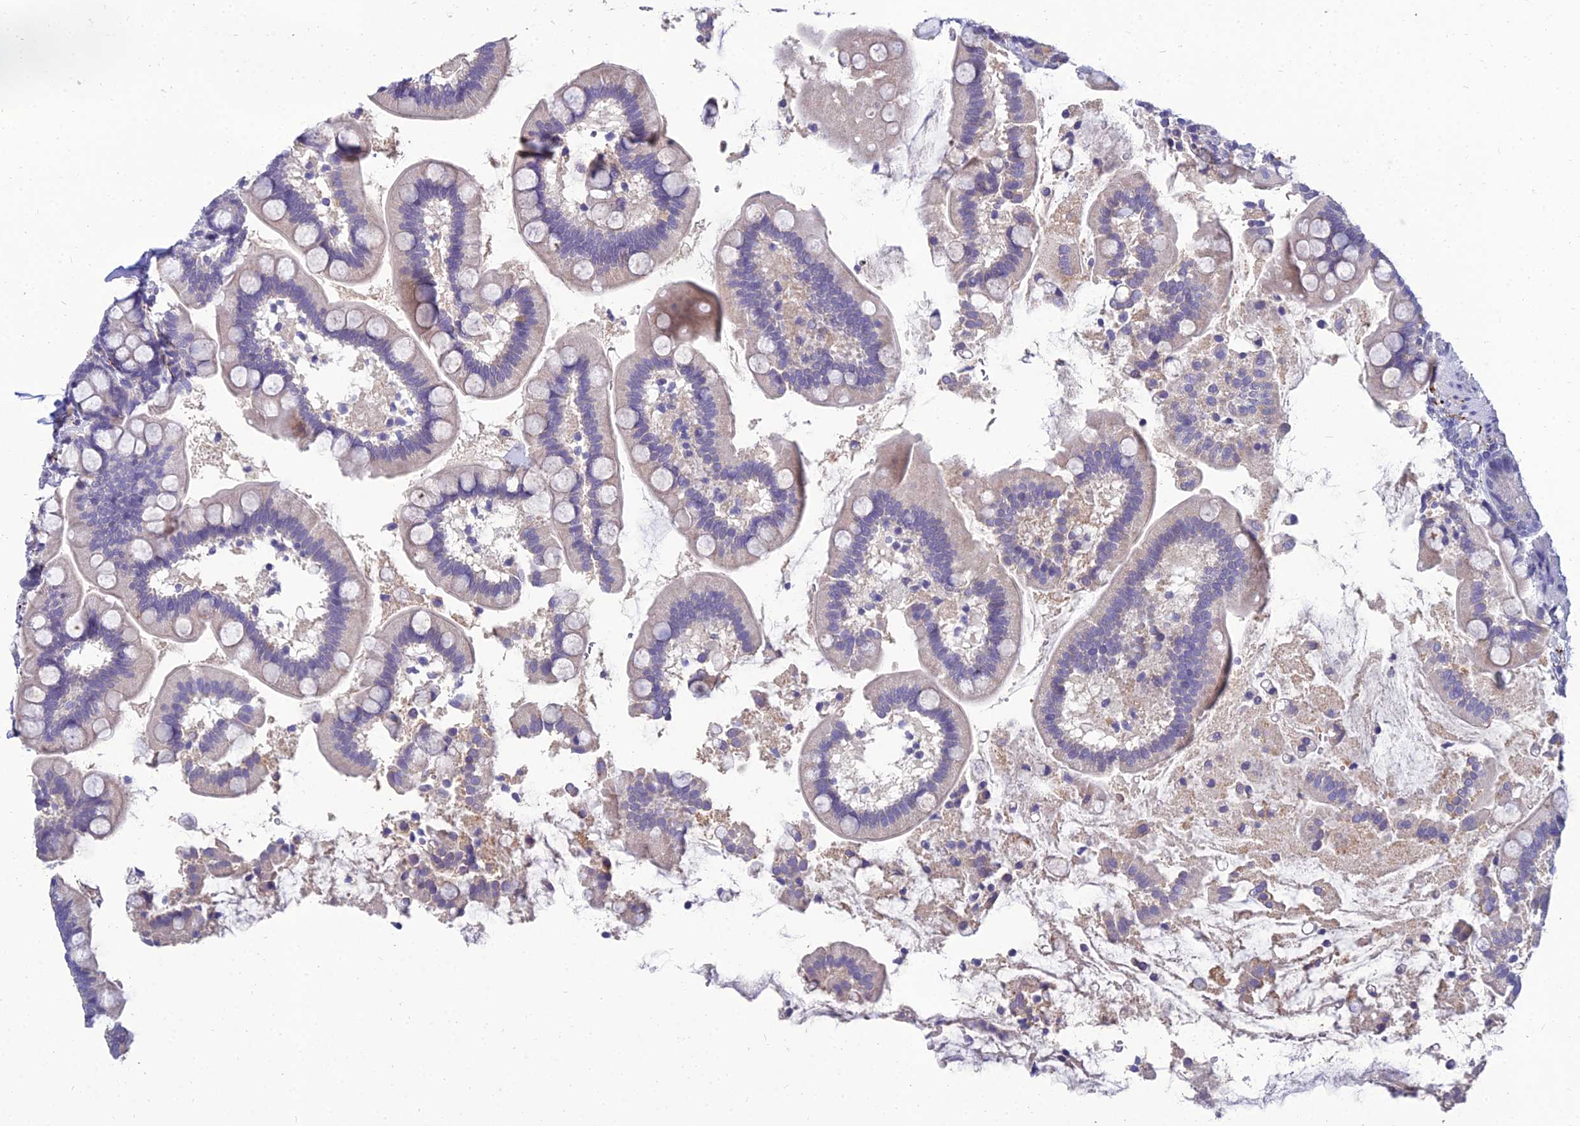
{"staining": {"intensity": "negative", "quantity": "none", "location": "none"}, "tissue": "small intestine", "cell_type": "Glandular cells", "image_type": "normal", "snomed": [{"axis": "morphology", "description": "Normal tissue, NOS"}, {"axis": "topography", "description": "Small intestine"}], "caption": "High power microscopy micrograph of an immunohistochemistry image of normal small intestine, revealing no significant expression in glandular cells.", "gene": "NPY", "patient": {"sex": "female", "age": 64}}